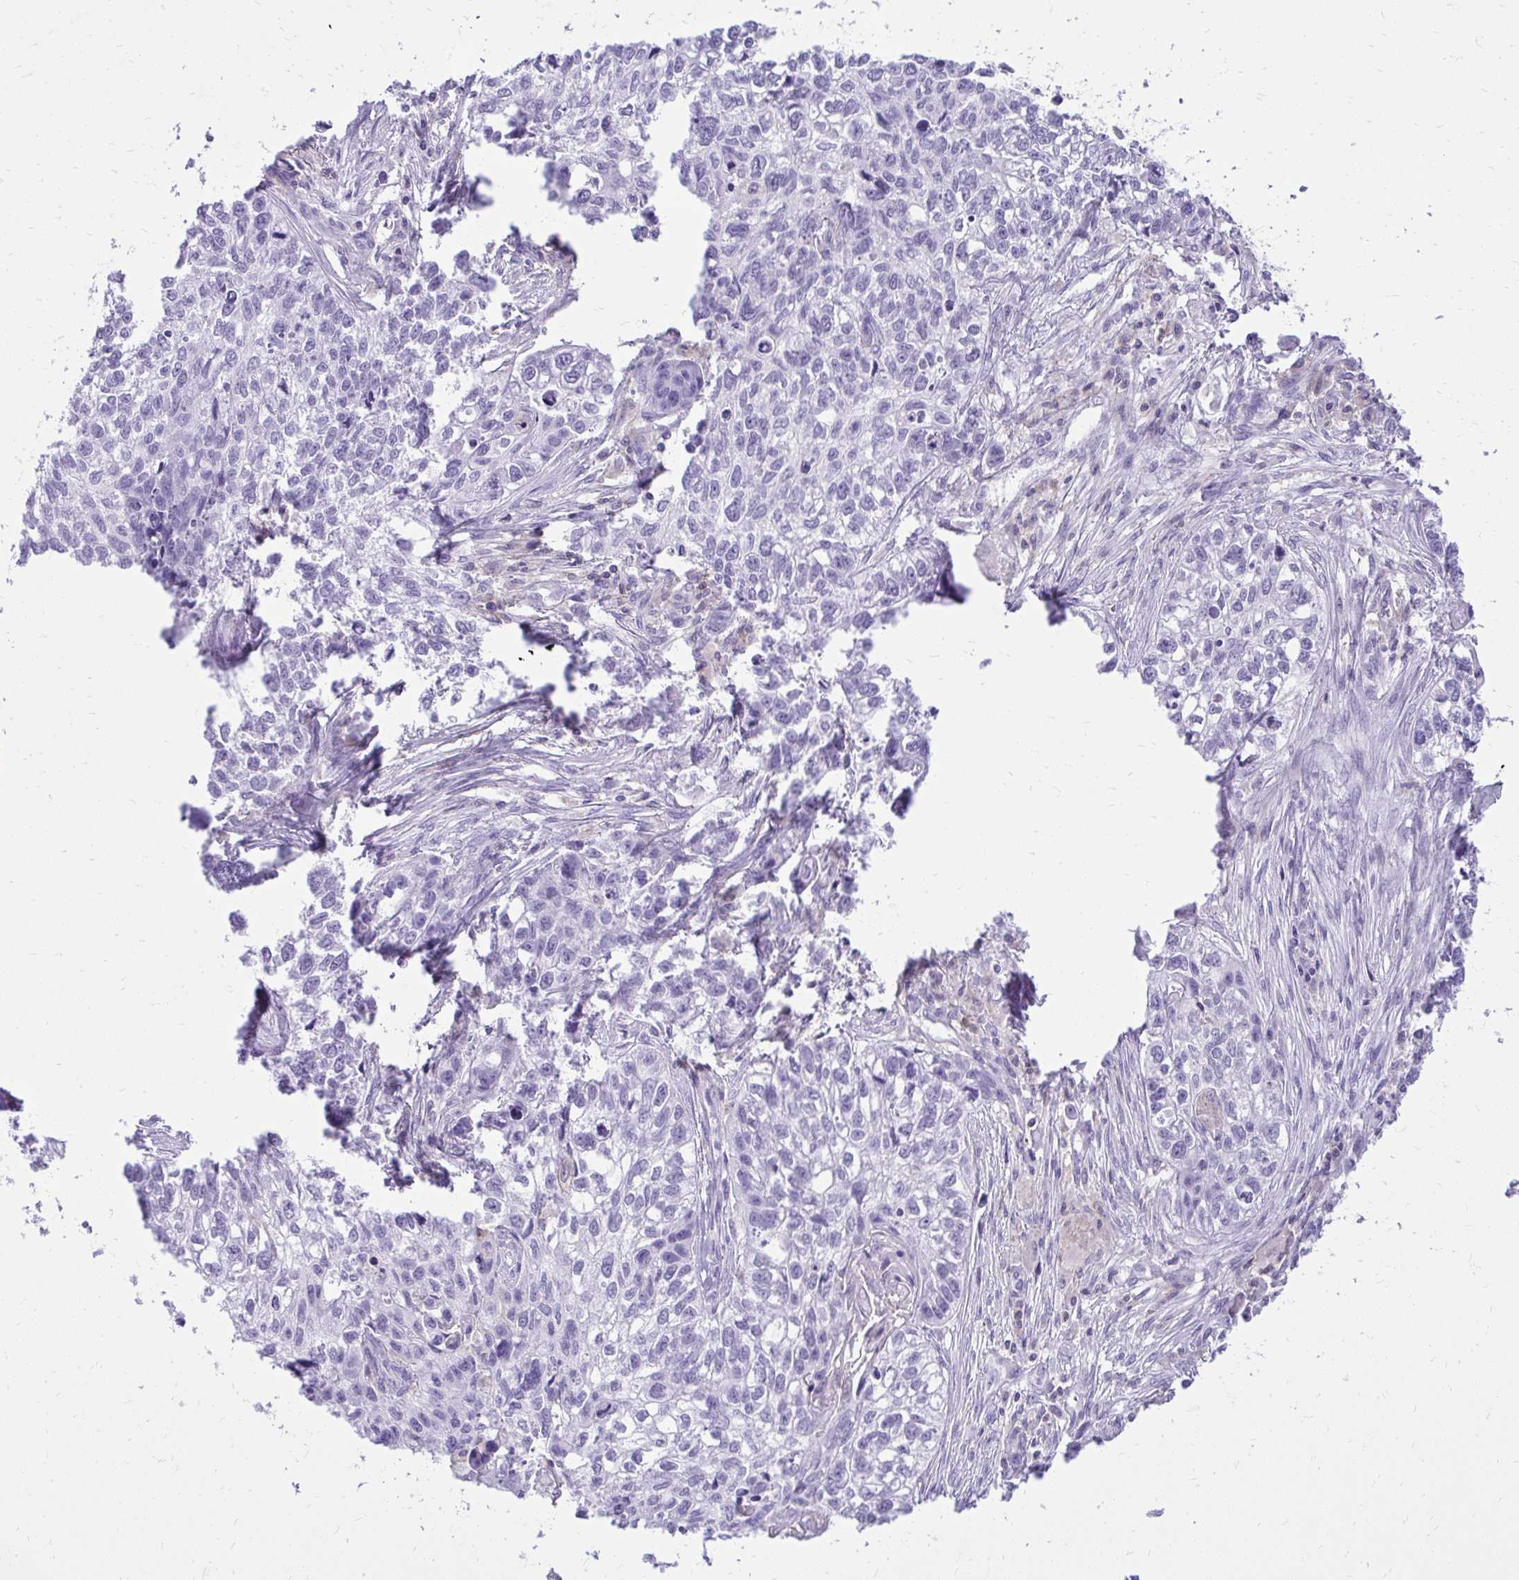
{"staining": {"intensity": "negative", "quantity": "none", "location": "none"}, "tissue": "lung cancer", "cell_type": "Tumor cells", "image_type": "cancer", "snomed": [{"axis": "morphology", "description": "Squamous cell carcinoma, NOS"}, {"axis": "topography", "description": "Lung"}], "caption": "The micrograph exhibits no staining of tumor cells in squamous cell carcinoma (lung). Brightfield microscopy of immunohistochemistry stained with DAB (brown) and hematoxylin (blue), captured at high magnification.", "gene": "GPRIN3", "patient": {"sex": "male", "age": 74}}